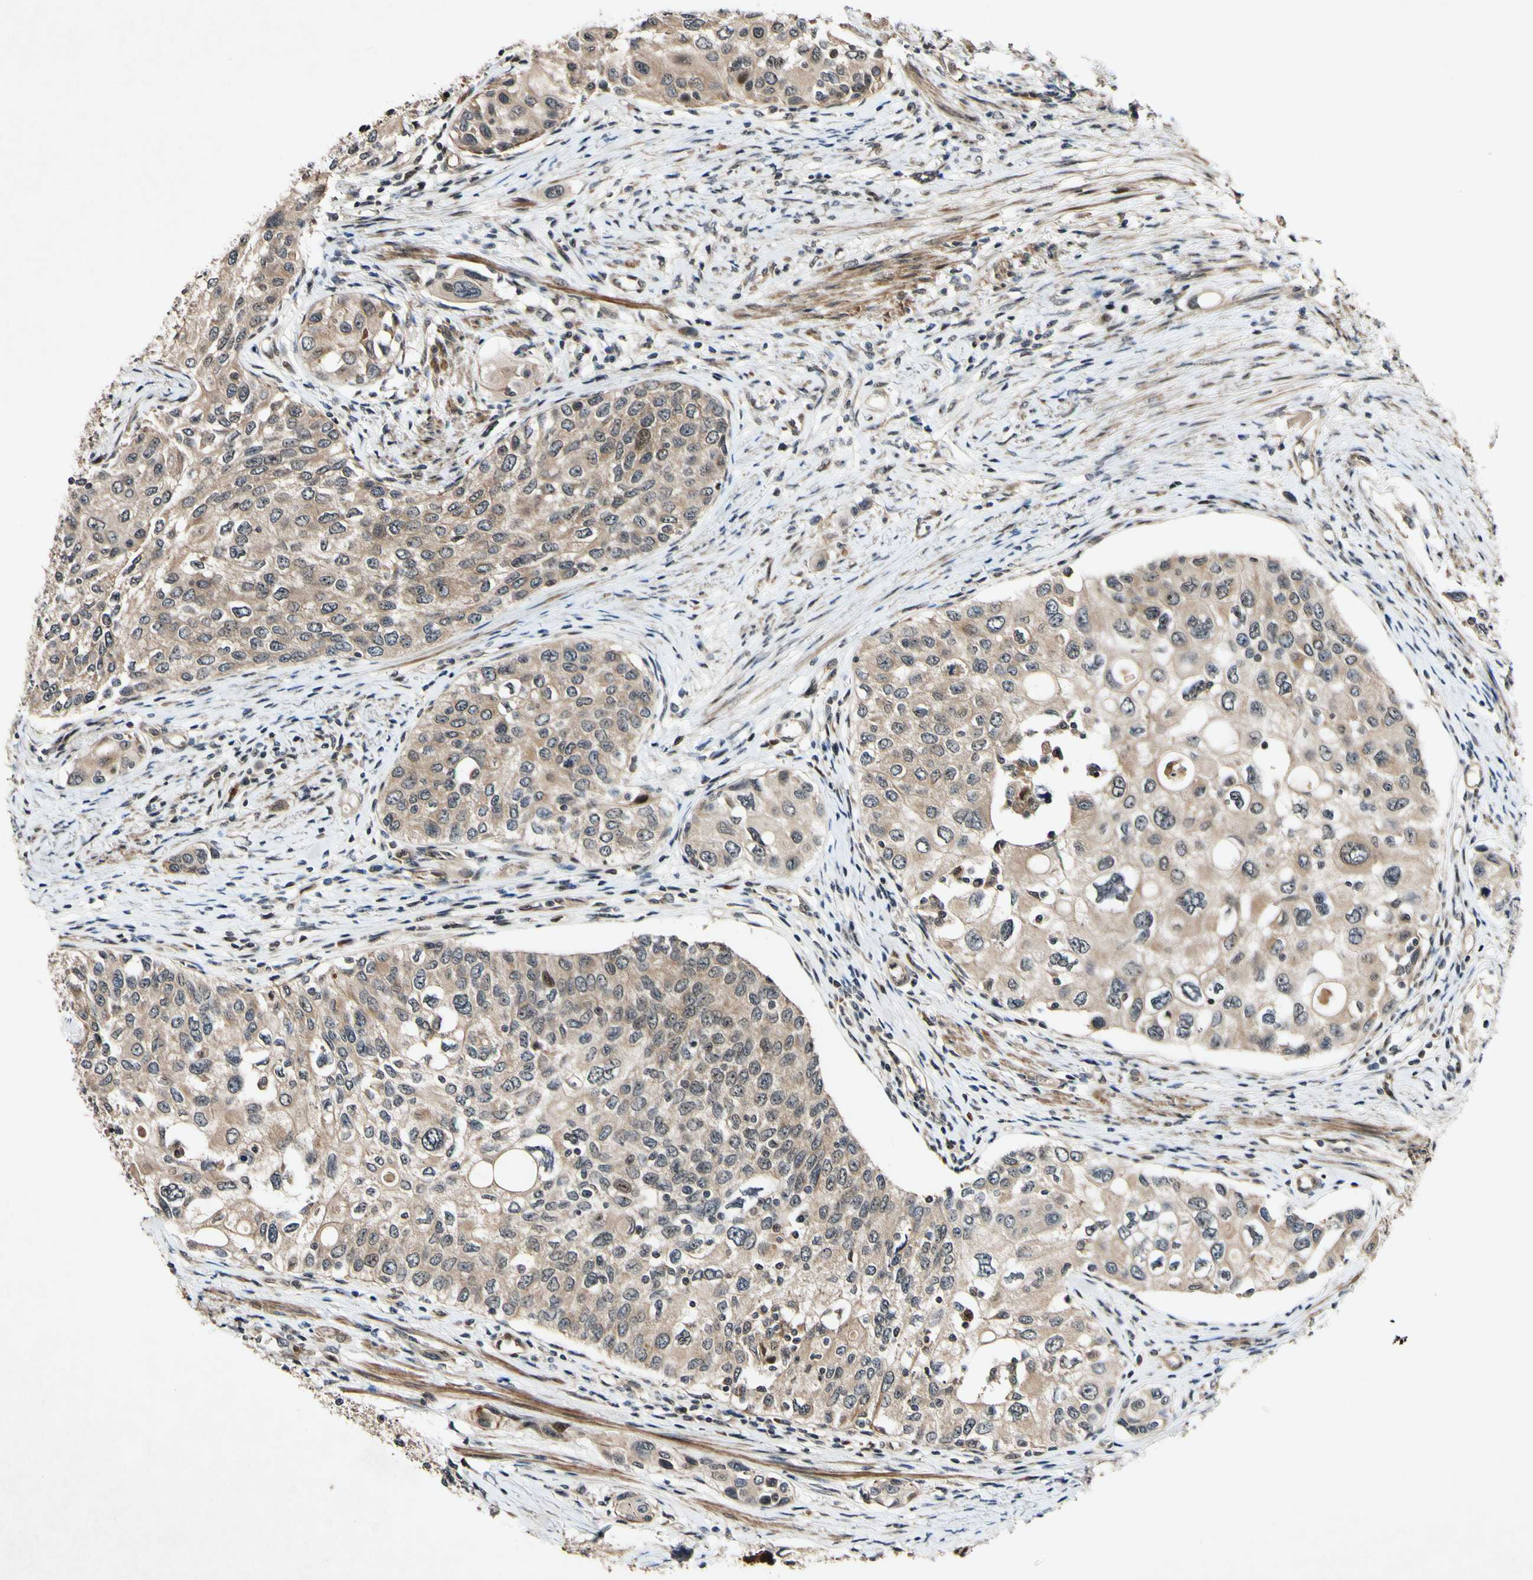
{"staining": {"intensity": "weak", "quantity": ">75%", "location": "cytoplasmic/membranous"}, "tissue": "urothelial cancer", "cell_type": "Tumor cells", "image_type": "cancer", "snomed": [{"axis": "morphology", "description": "Urothelial carcinoma, High grade"}, {"axis": "topography", "description": "Urinary bladder"}], "caption": "The micrograph demonstrates staining of urothelial carcinoma (high-grade), revealing weak cytoplasmic/membranous protein expression (brown color) within tumor cells.", "gene": "CSNK1E", "patient": {"sex": "female", "age": 56}}